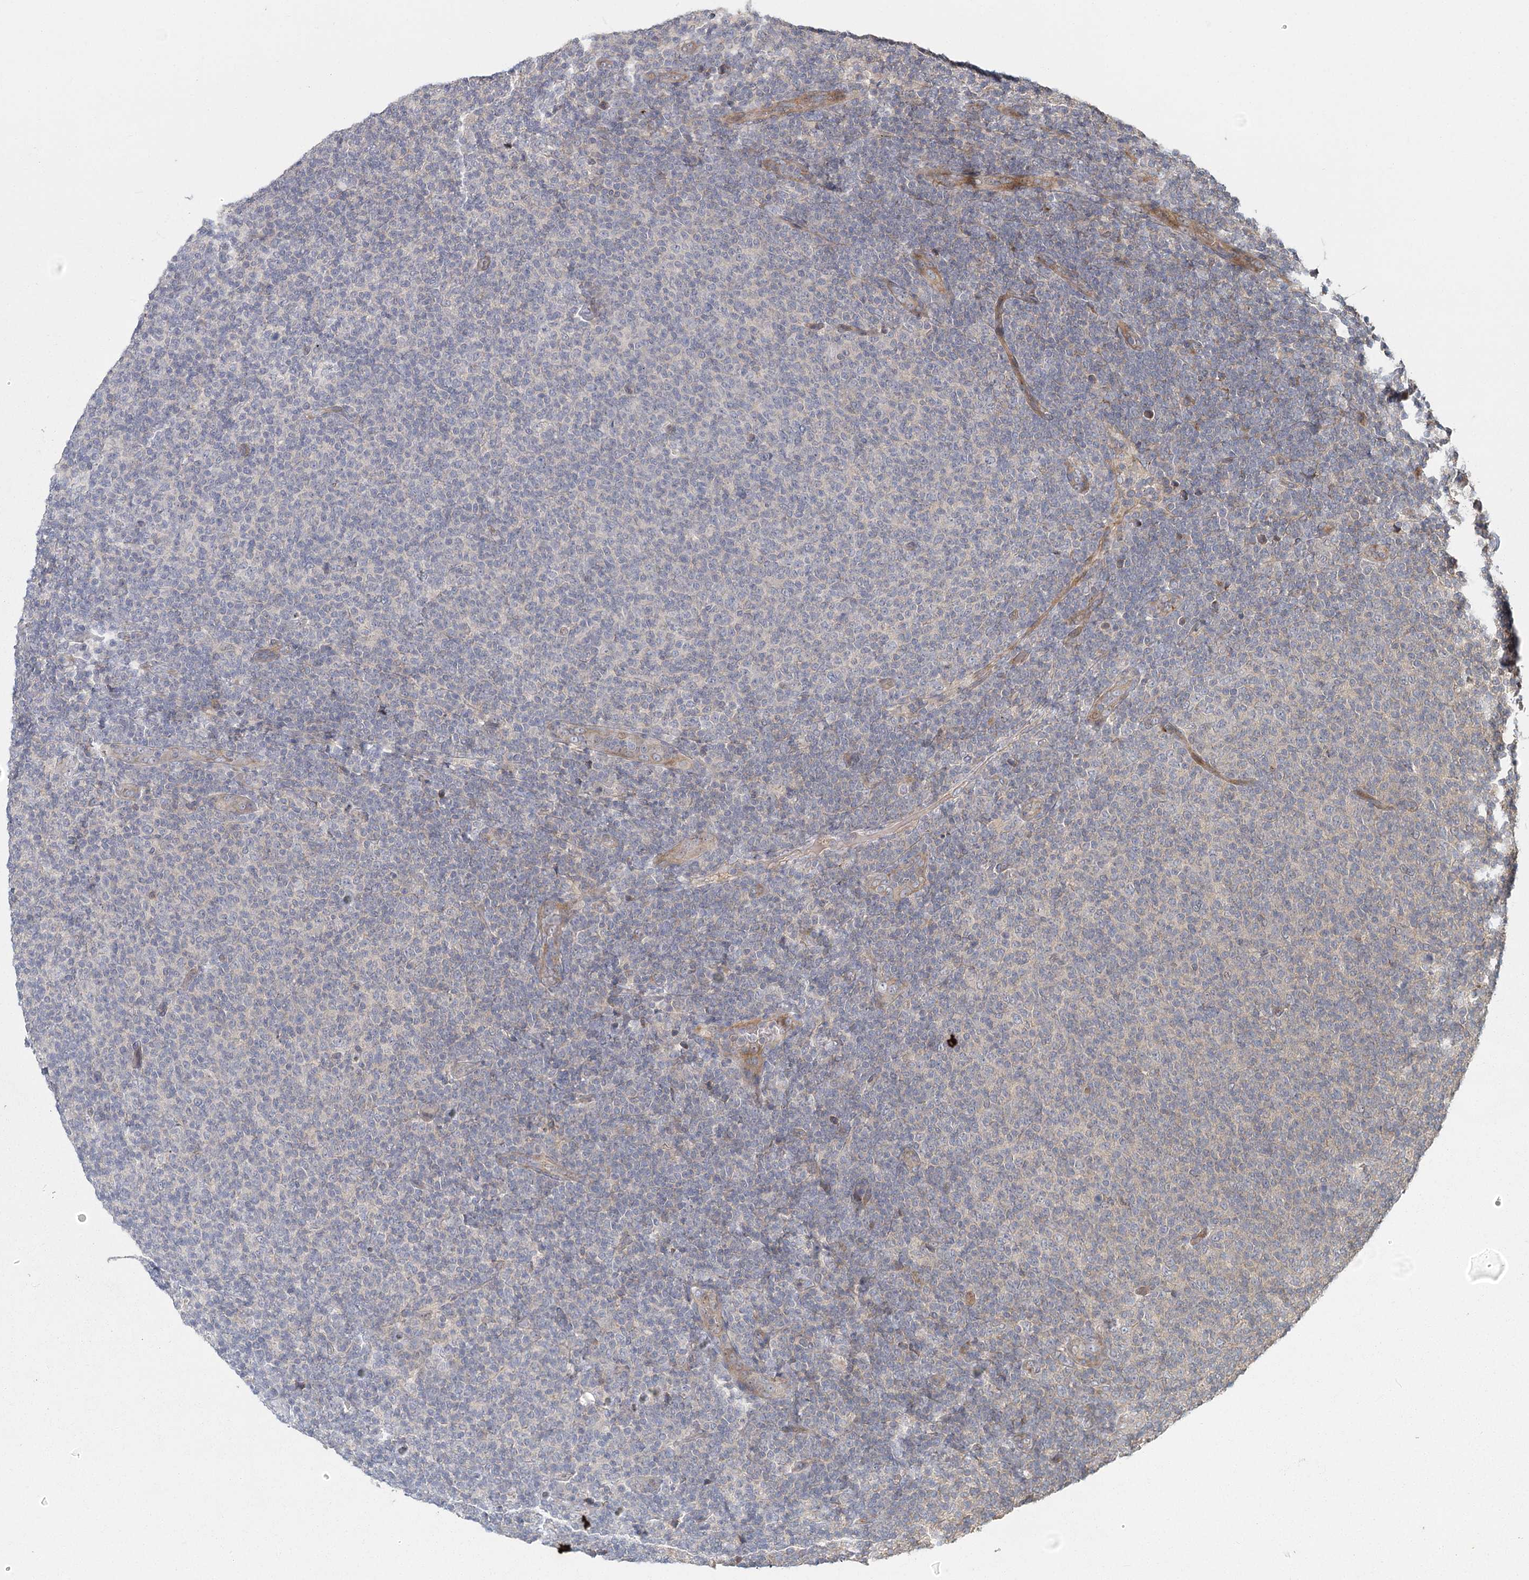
{"staining": {"intensity": "negative", "quantity": "none", "location": "none"}, "tissue": "lymphoma", "cell_type": "Tumor cells", "image_type": "cancer", "snomed": [{"axis": "morphology", "description": "Malignant lymphoma, non-Hodgkin's type, Low grade"}, {"axis": "topography", "description": "Lymph node"}], "caption": "Immunohistochemical staining of human low-grade malignant lymphoma, non-Hodgkin's type demonstrates no significant expression in tumor cells.", "gene": "RAPGEF6", "patient": {"sex": "male", "age": 66}}